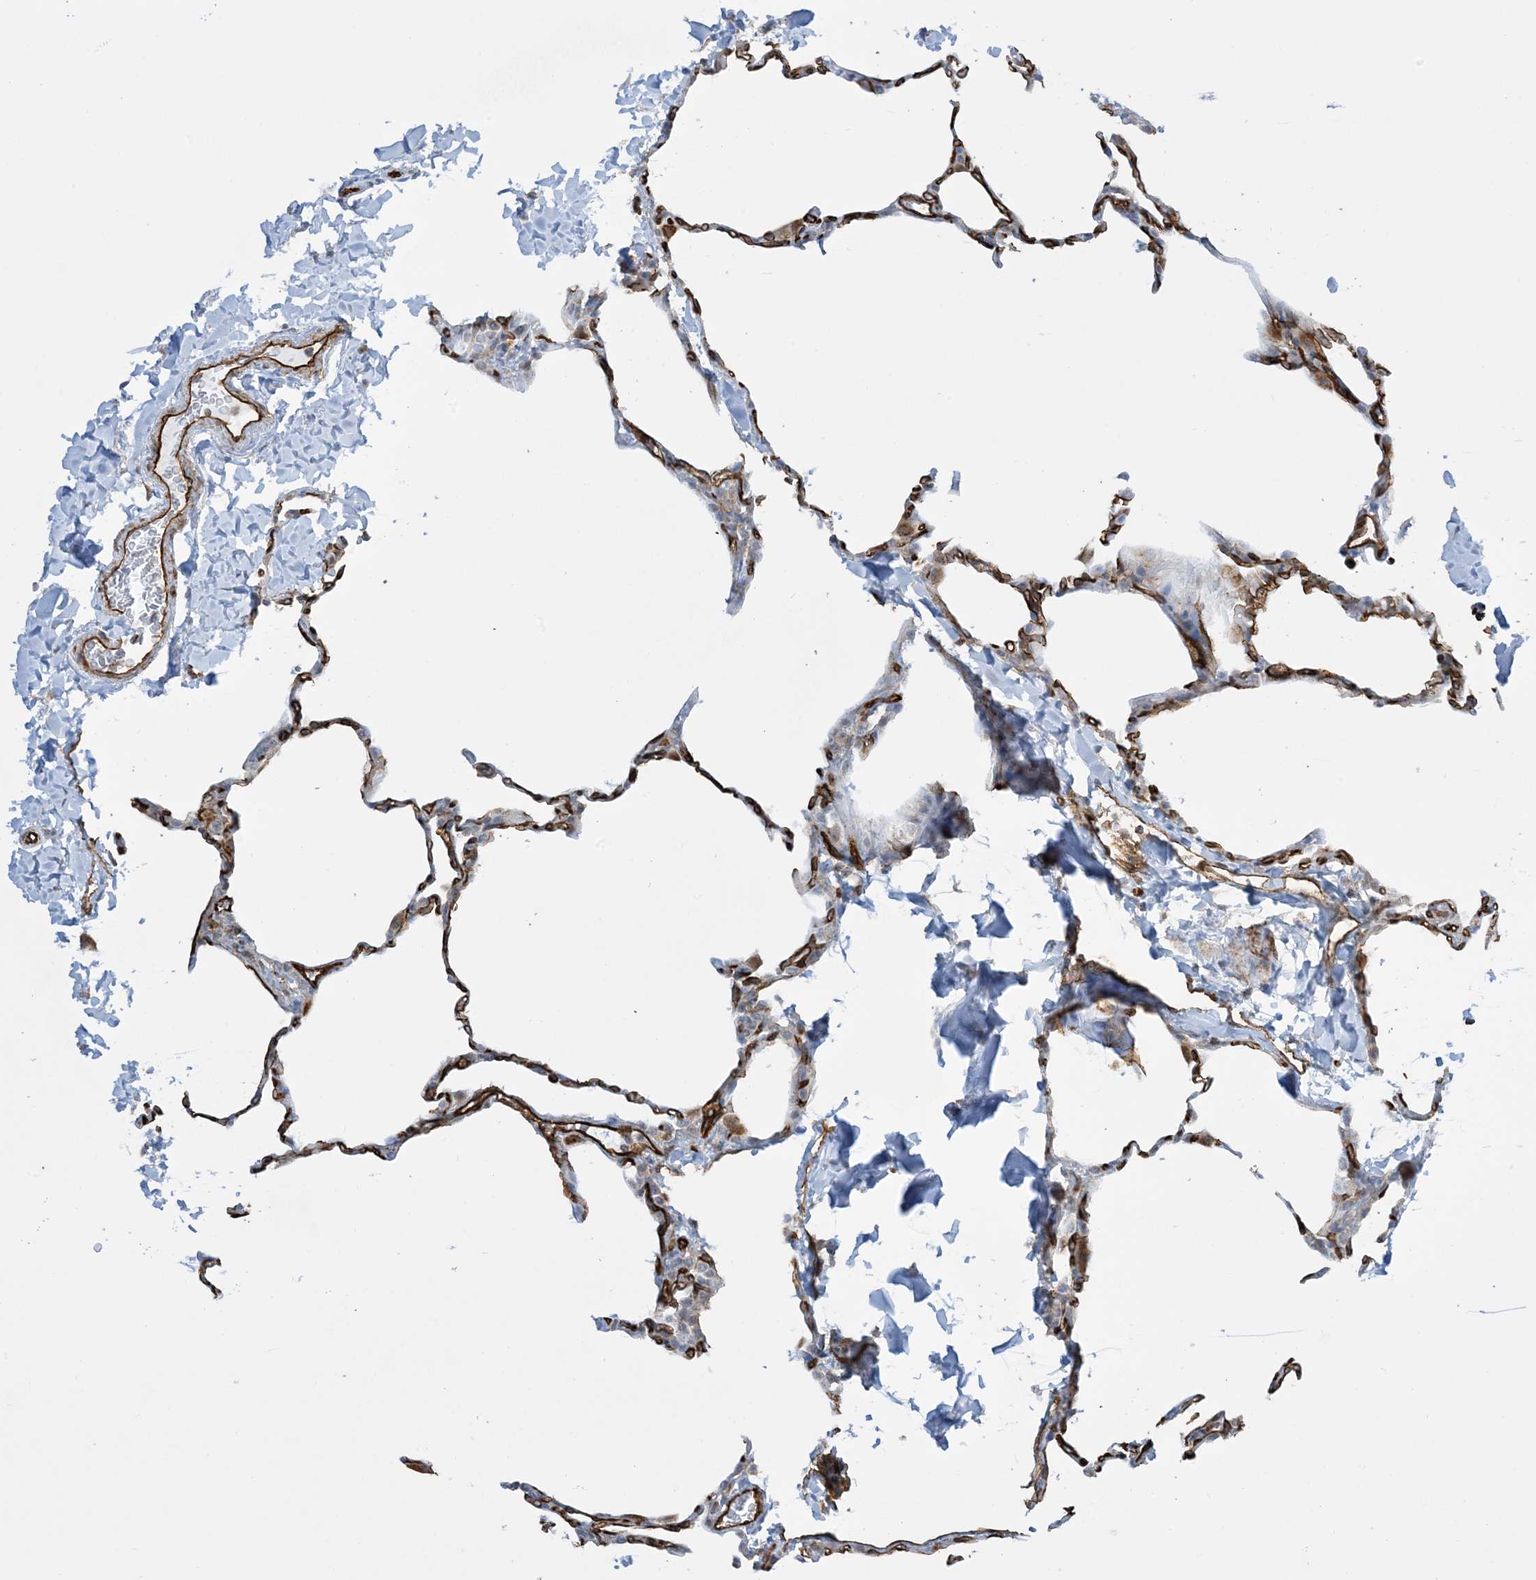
{"staining": {"intensity": "weak", "quantity": "<25%", "location": "cytoplasmic/membranous"}, "tissue": "lung", "cell_type": "Alveolar cells", "image_type": "normal", "snomed": [{"axis": "morphology", "description": "Normal tissue, NOS"}, {"axis": "topography", "description": "Lung"}], "caption": "This is an immunohistochemistry (IHC) micrograph of benign lung. There is no positivity in alveolar cells.", "gene": "AGA", "patient": {"sex": "male", "age": 20}}